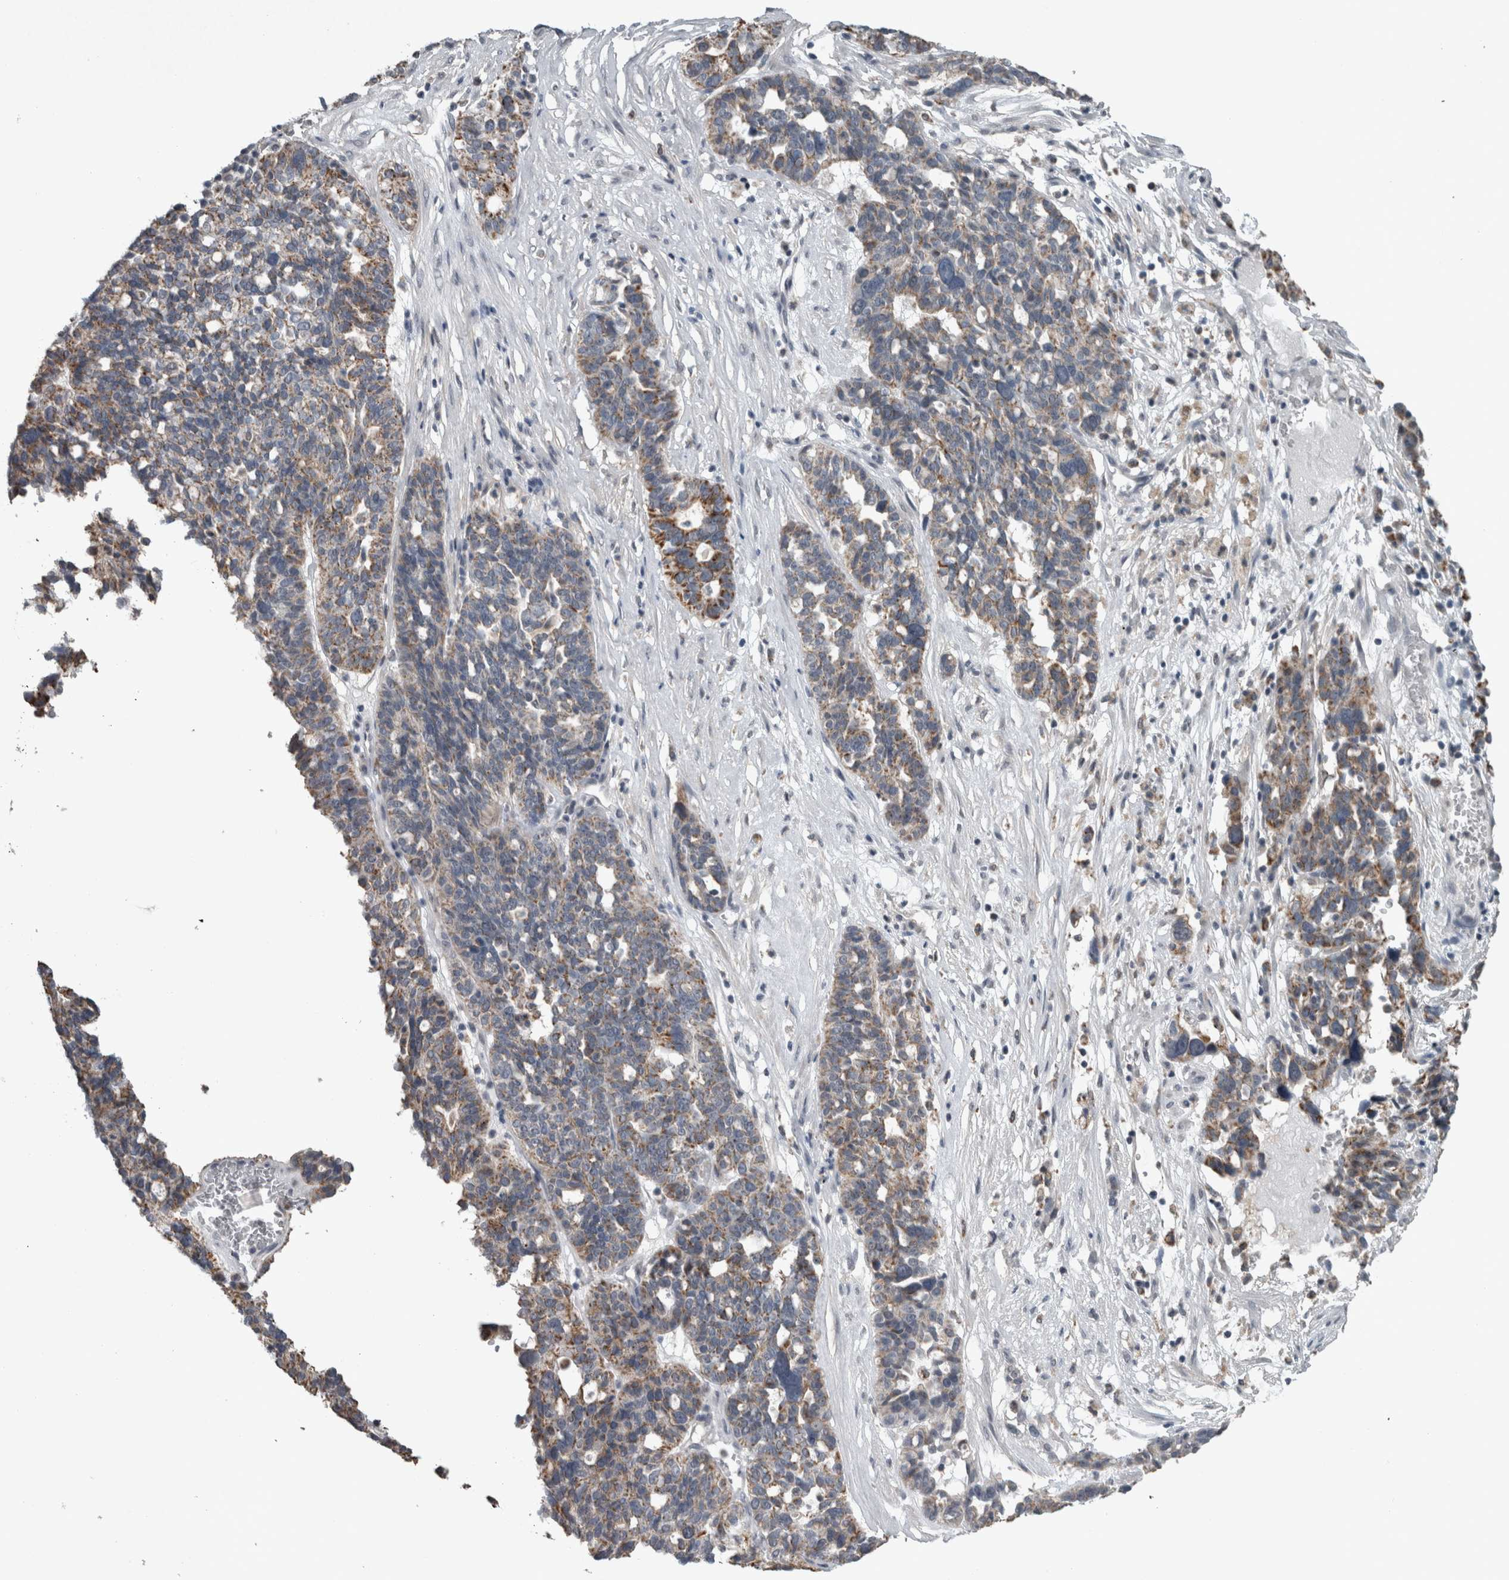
{"staining": {"intensity": "moderate", "quantity": "25%-75%", "location": "cytoplasmic/membranous"}, "tissue": "ovarian cancer", "cell_type": "Tumor cells", "image_type": "cancer", "snomed": [{"axis": "morphology", "description": "Cystadenocarcinoma, serous, NOS"}, {"axis": "topography", "description": "Ovary"}], "caption": "Ovarian cancer (serous cystadenocarcinoma) stained with DAB immunohistochemistry (IHC) shows medium levels of moderate cytoplasmic/membranous positivity in approximately 25%-75% of tumor cells.", "gene": "ACSF2", "patient": {"sex": "female", "age": 59}}